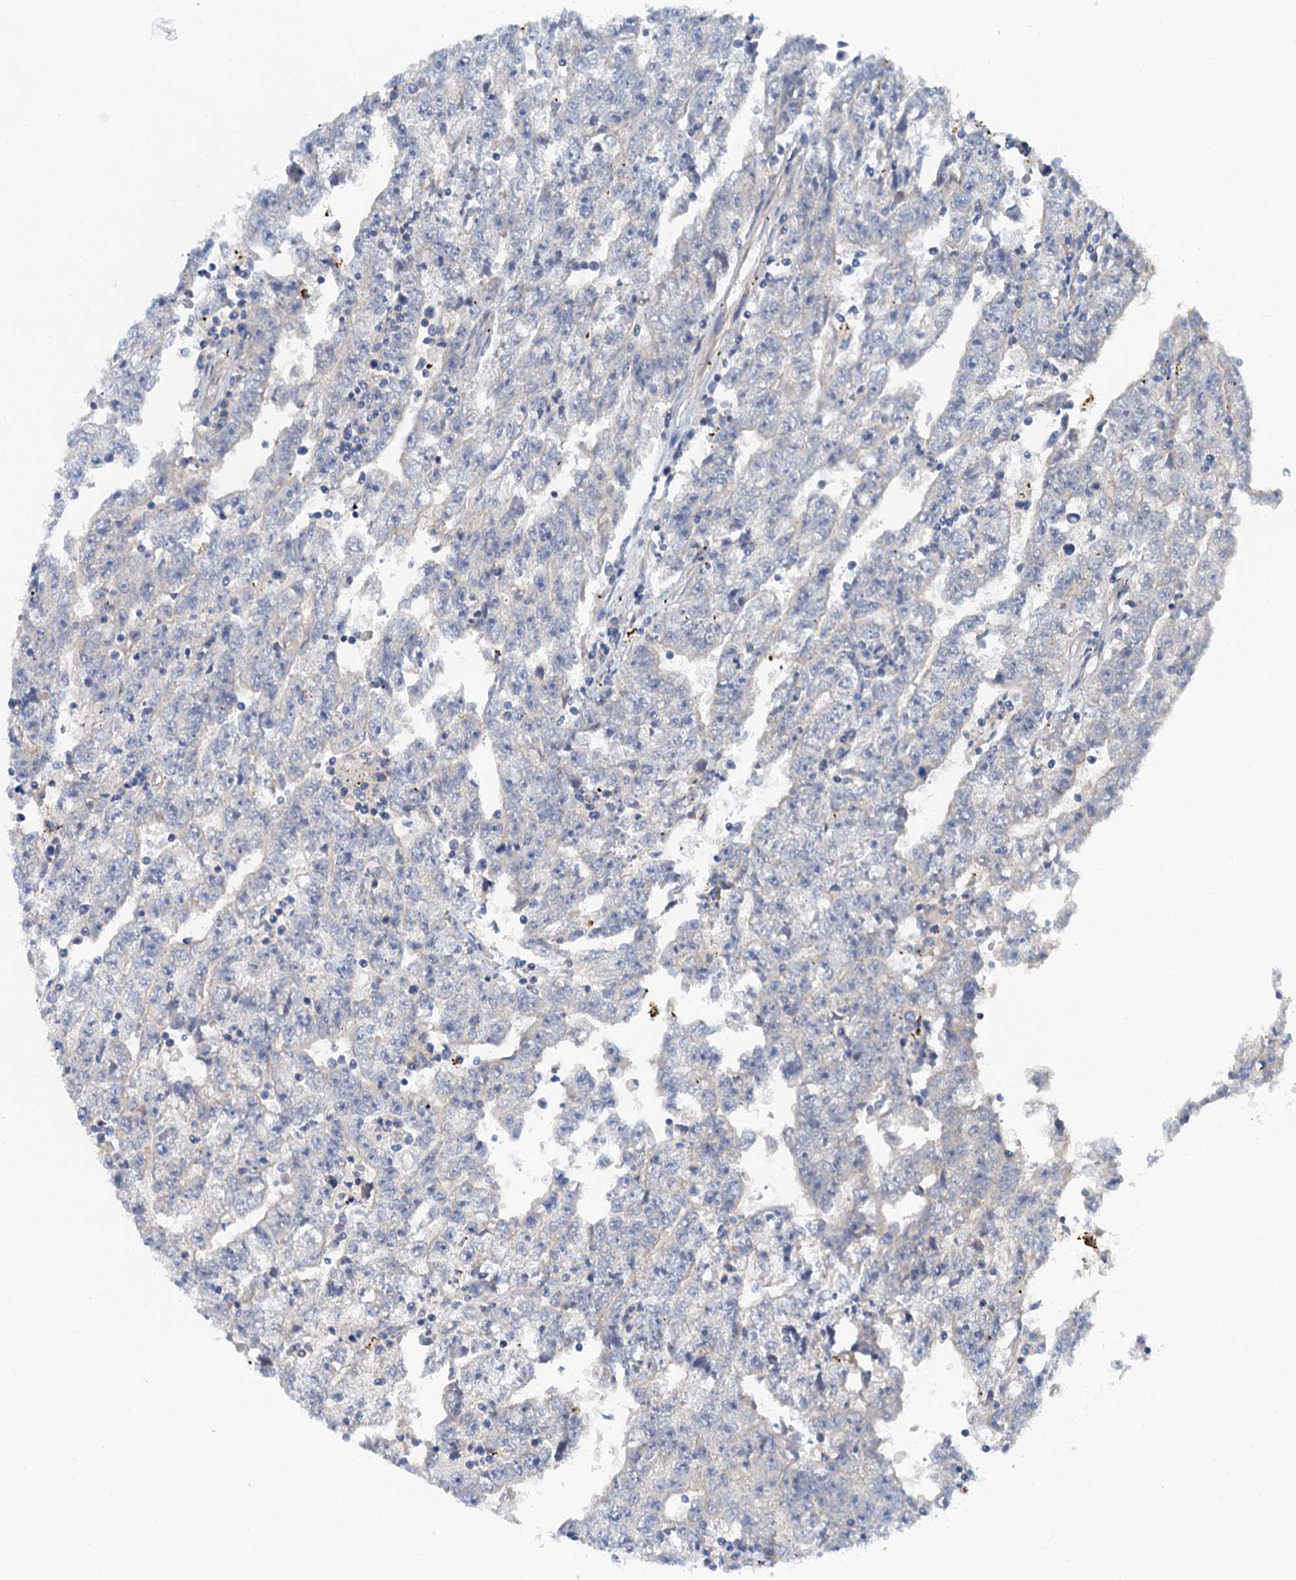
{"staining": {"intensity": "negative", "quantity": "none", "location": "none"}, "tissue": "testis cancer", "cell_type": "Tumor cells", "image_type": "cancer", "snomed": [{"axis": "morphology", "description": "Carcinoma, Embryonal, NOS"}, {"axis": "topography", "description": "Testis"}], "caption": "A high-resolution histopathology image shows IHC staining of testis cancer, which demonstrates no significant positivity in tumor cells.", "gene": "MYADML2", "patient": {"sex": "male", "age": 25}}